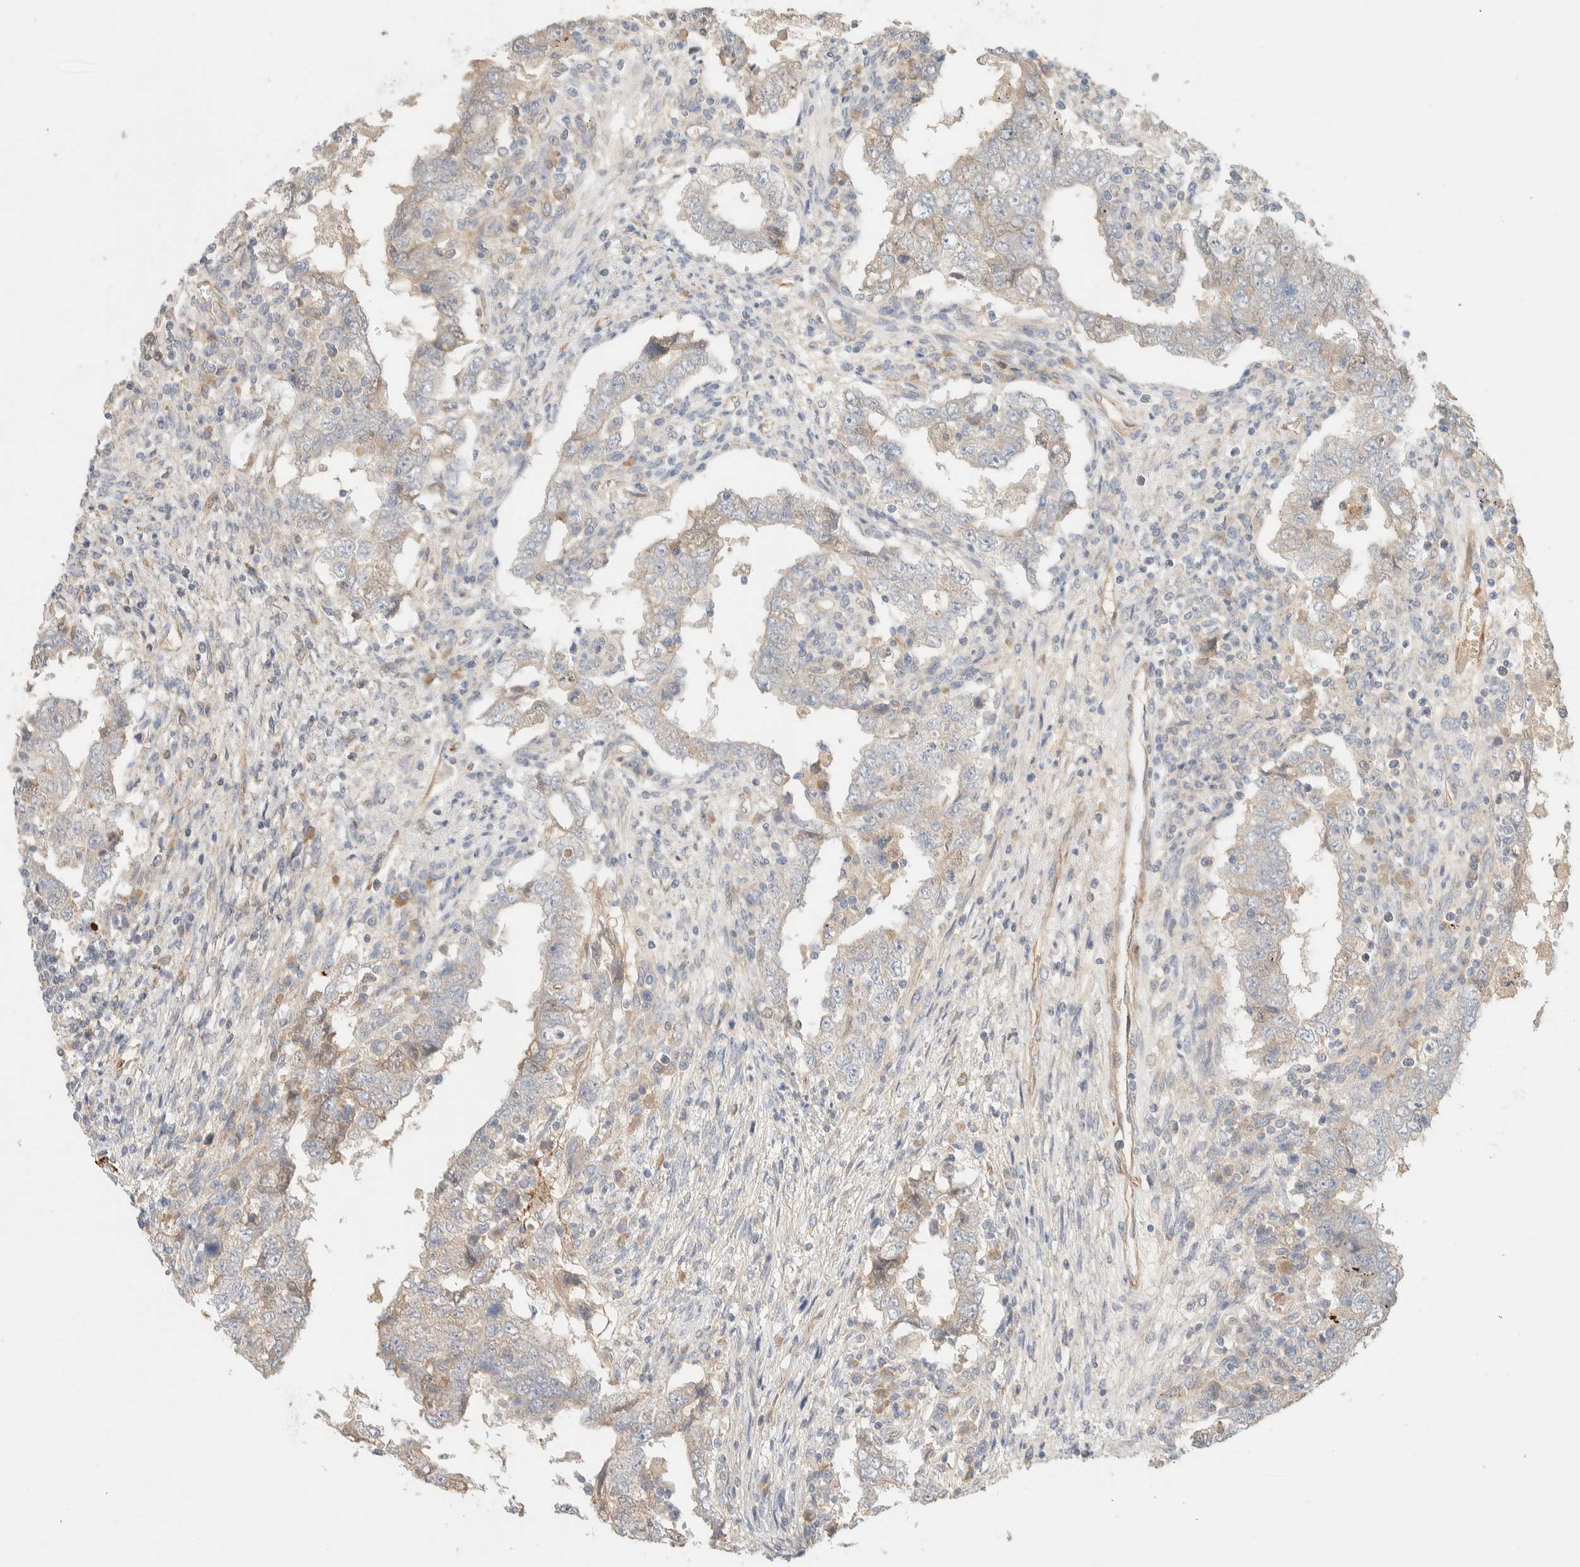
{"staining": {"intensity": "weak", "quantity": "25%-75%", "location": "cytoplasmic/membranous"}, "tissue": "testis cancer", "cell_type": "Tumor cells", "image_type": "cancer", "snomed": [{"axis": "morphology", "description": "Carcinoma, Embryonal, NOS"}, {"axis": "topography", "description": "Testis"}], "caption": "Testis cancer tissue demonstrates weak cytoplasmic/membranous expression in about 25%-75% of tumor cells The staining was performed using DAB (3,3'-diaminobenzidine) to visualize the protein expression in brown, while the nuclei were stained in blue with hematoxylin (Magnification: 20x).", "gene": "FAT1", "patient": {"sex": "male", "age": 26}}